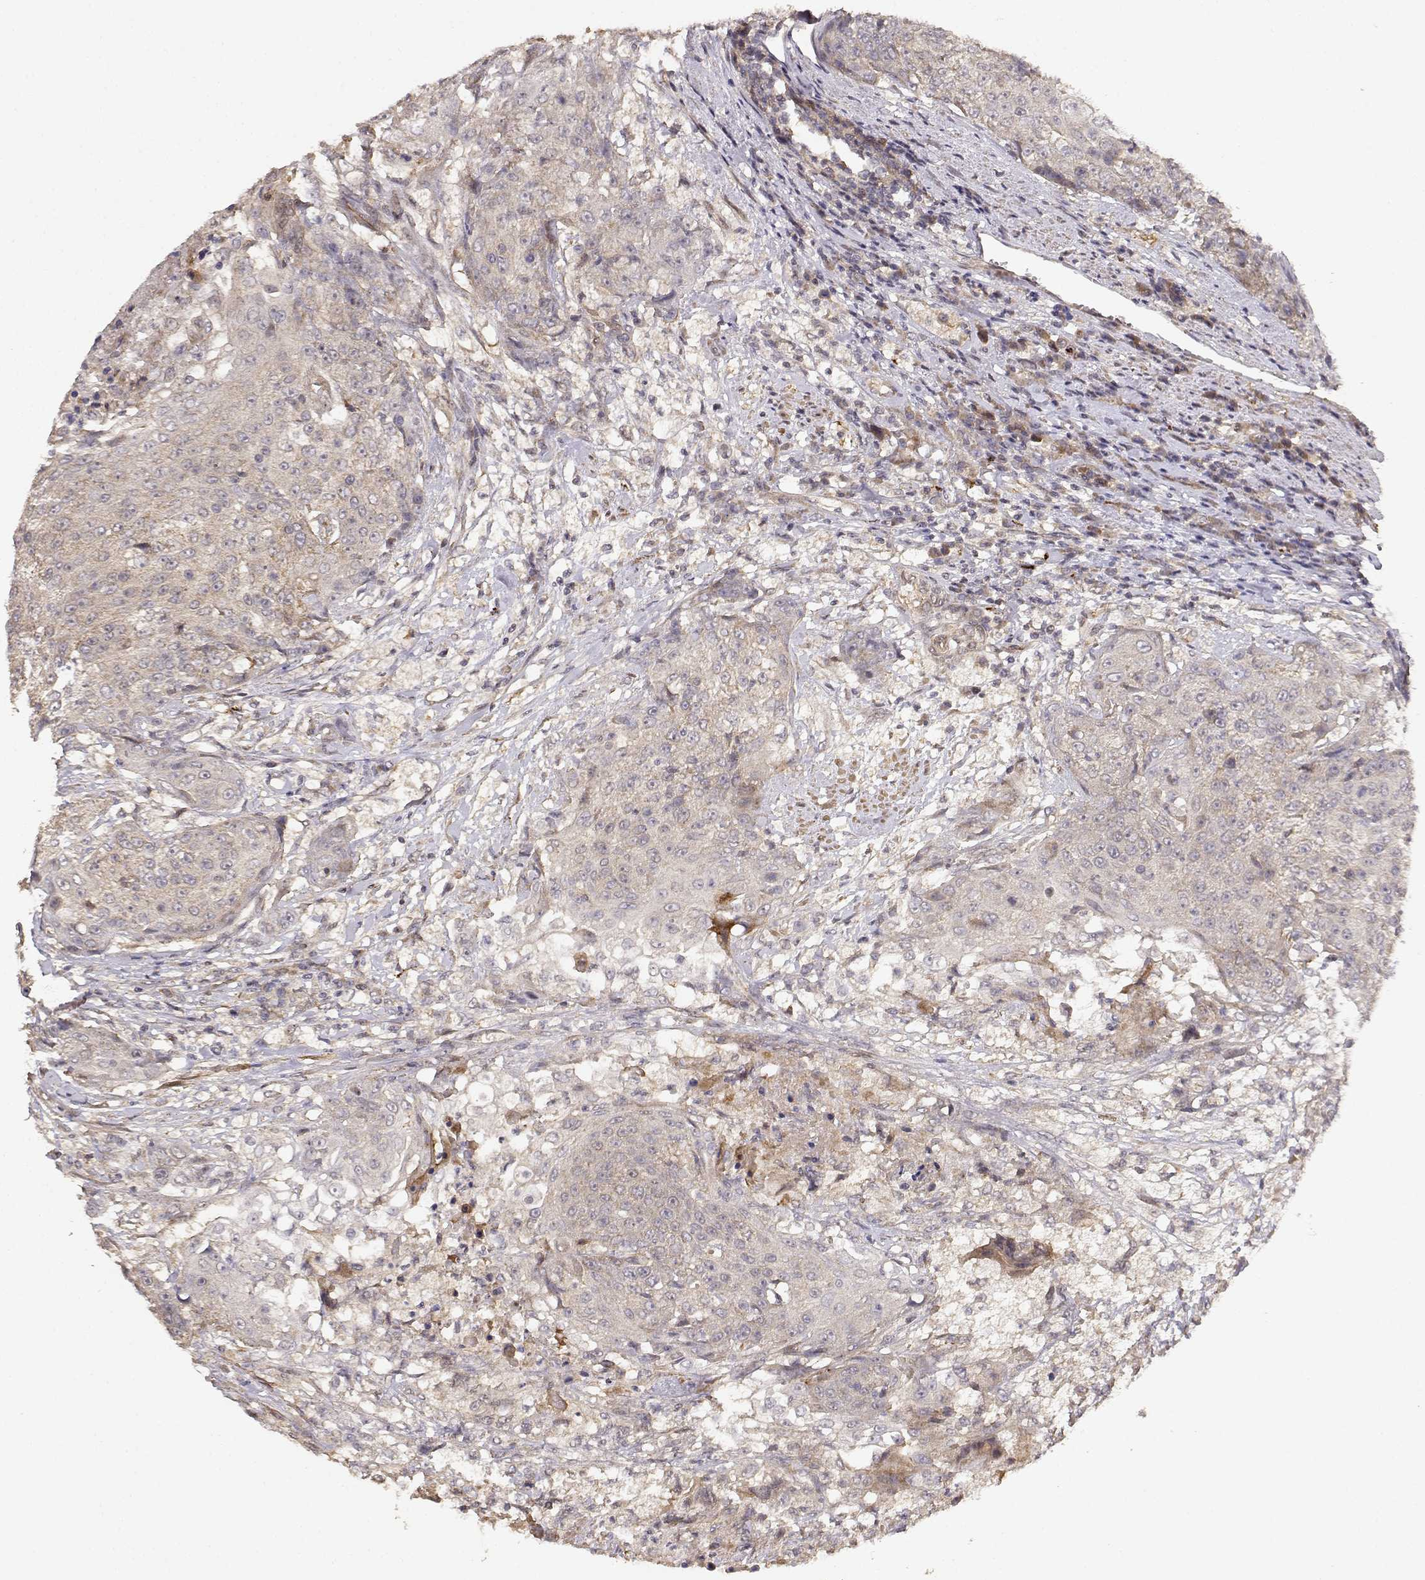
{"staining": {"intensity": "weak", "quantity": ">75%", "location": "cytoplasmic/membranous"}, "tissue": "urothelial cancer", "cell_type": "Tumor cells", "image_type": "cancer", "snomed": [{"axis": "morphology", "description": "Urothelial carcinoma, High grade"}, {"axis": "topography", "description": "Urinary bladder"}], "caption": "Immunohistochemical staining of human urothelial carcinoma (high-grade) reveals low levels of weak cytoplasmic/membranous protein positivity in about >75% of tumor cells.", "gene": "PICK1", "patient": {"sex": "female", "age": 63}}